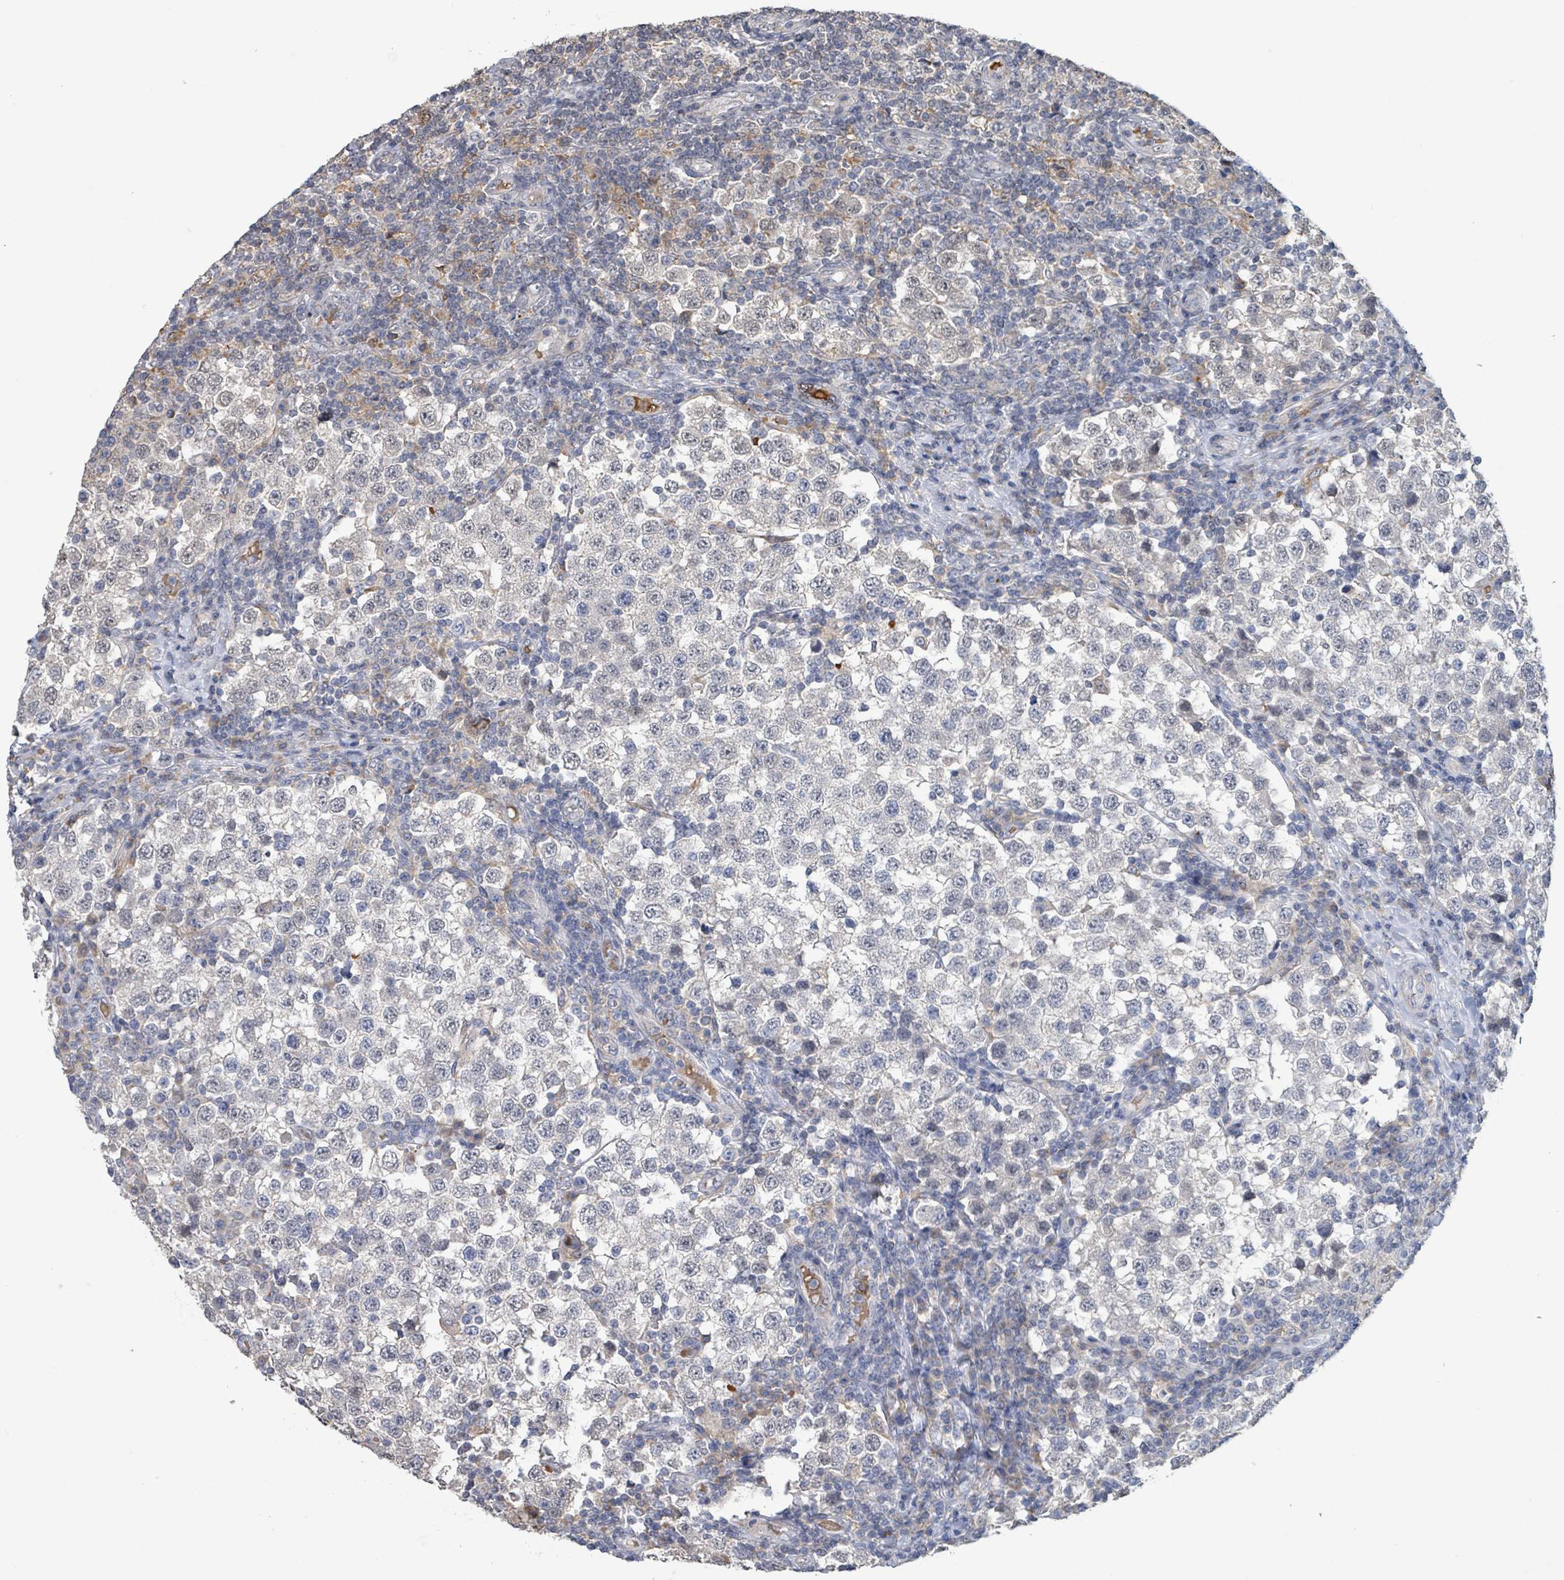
{"staining": {"intensity": "negative", "quantity": "none", "location": "none"}, "tissue": "testis cancer", "cell_type": "Tumor cells", "image_type": "cancer", "snomed": [{"axis": "morphology", "description": "Seminoma, NOS"}, {"axis": "topography", "description": "Testis"}], "caption": "High power microscopy micrograph of an immunohistochemistry (IHC) image of testis cancer, revealing no significant expression in tumor cells. Nuclei are stained in blue.", "gene": "SEBOX", "patient": {"sex": "male", "age": 34}}